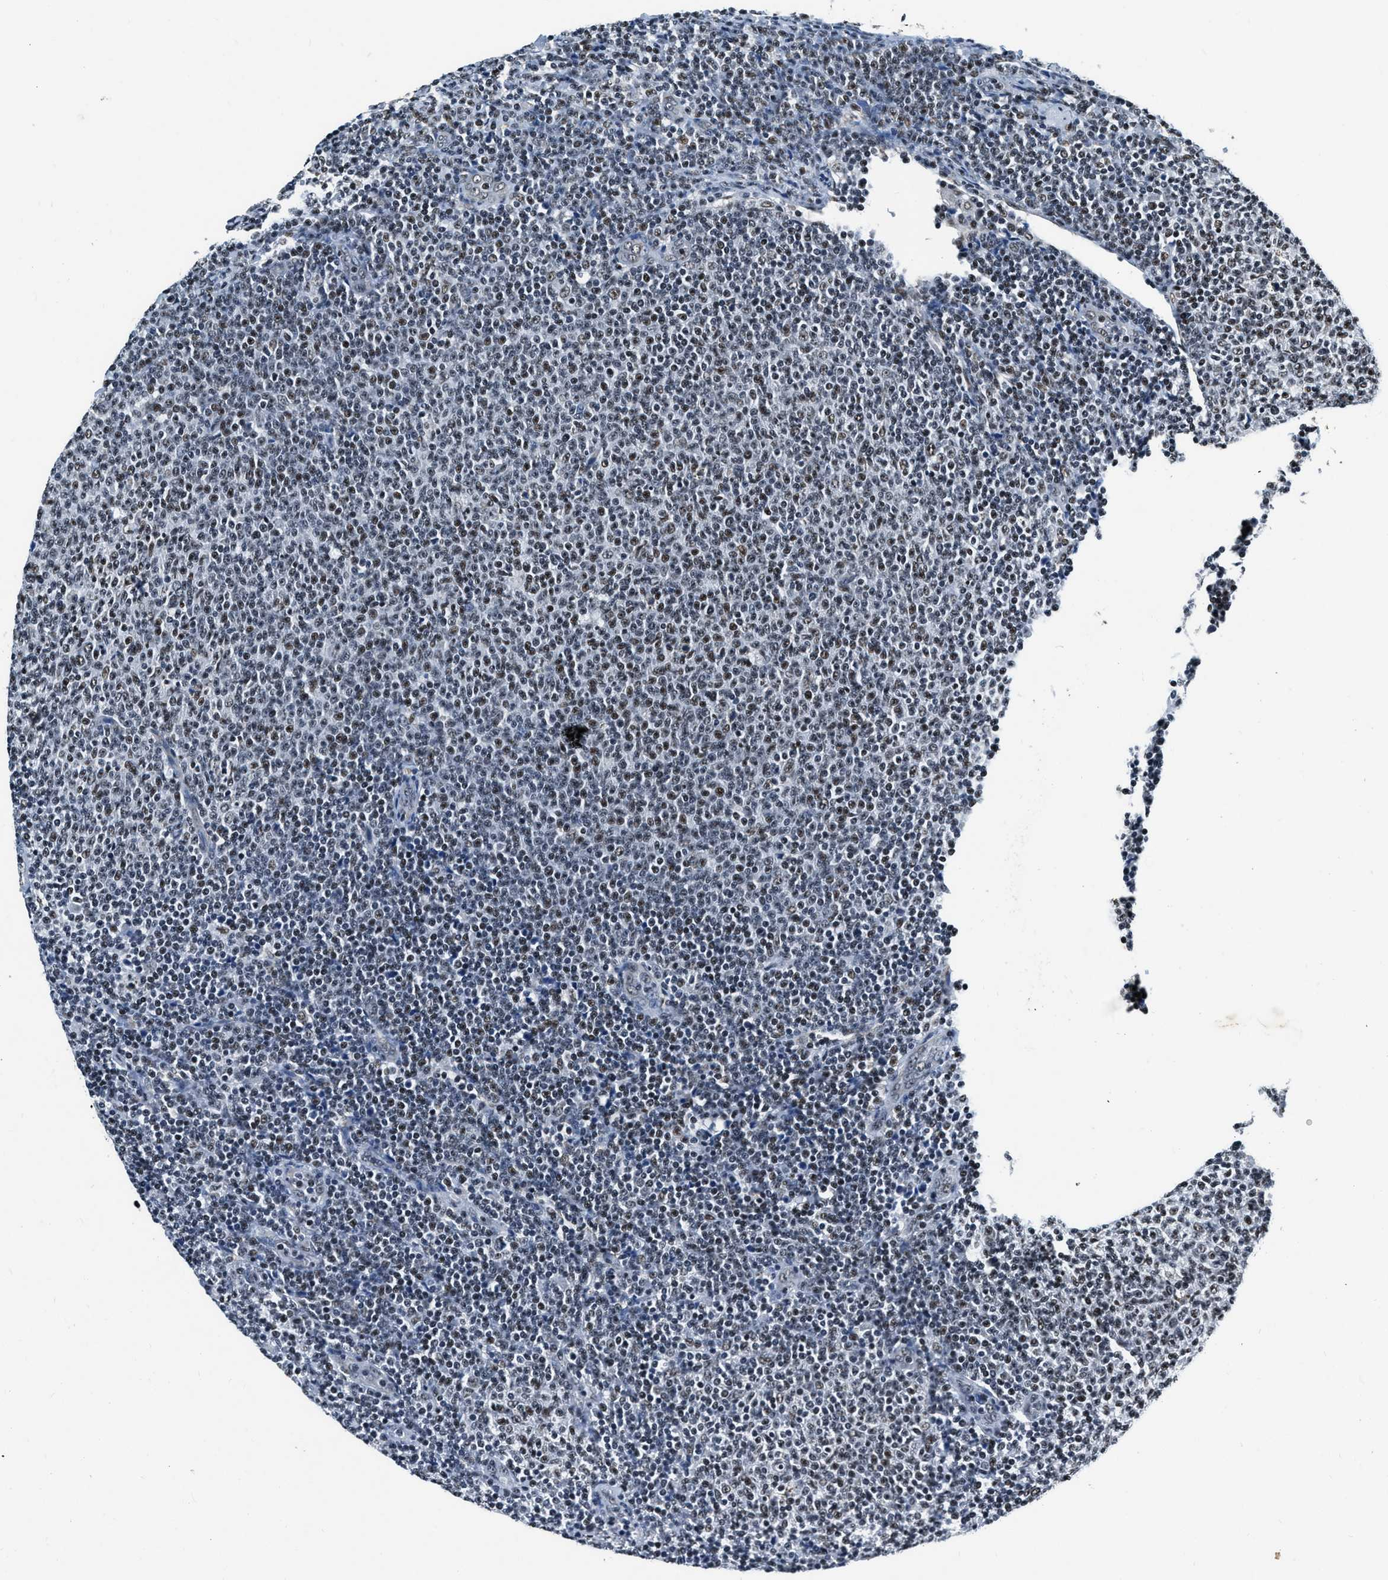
{"staining": {"intensity": "weak", "quantity": "25%-75%", "location": "nuclear"}, "tissue": "lymphoma", "cell_type": "Tumor cells", "image_type": "cancer", "snomed": [{"axis": "morphology", "description": "Malignant lymphoma, non-Hodgkin's type, Low grade"}, {"axis": "topography", "description": "Lymph node"}], "caption": "Tumor cells reveal weak nuclear positivity in about 25%-75% of cells in low-grade malignant lymphoma, non-Hodgkin's type.", "gene": "CCNE1", "patient": {"sex": "male", "age": 66}}